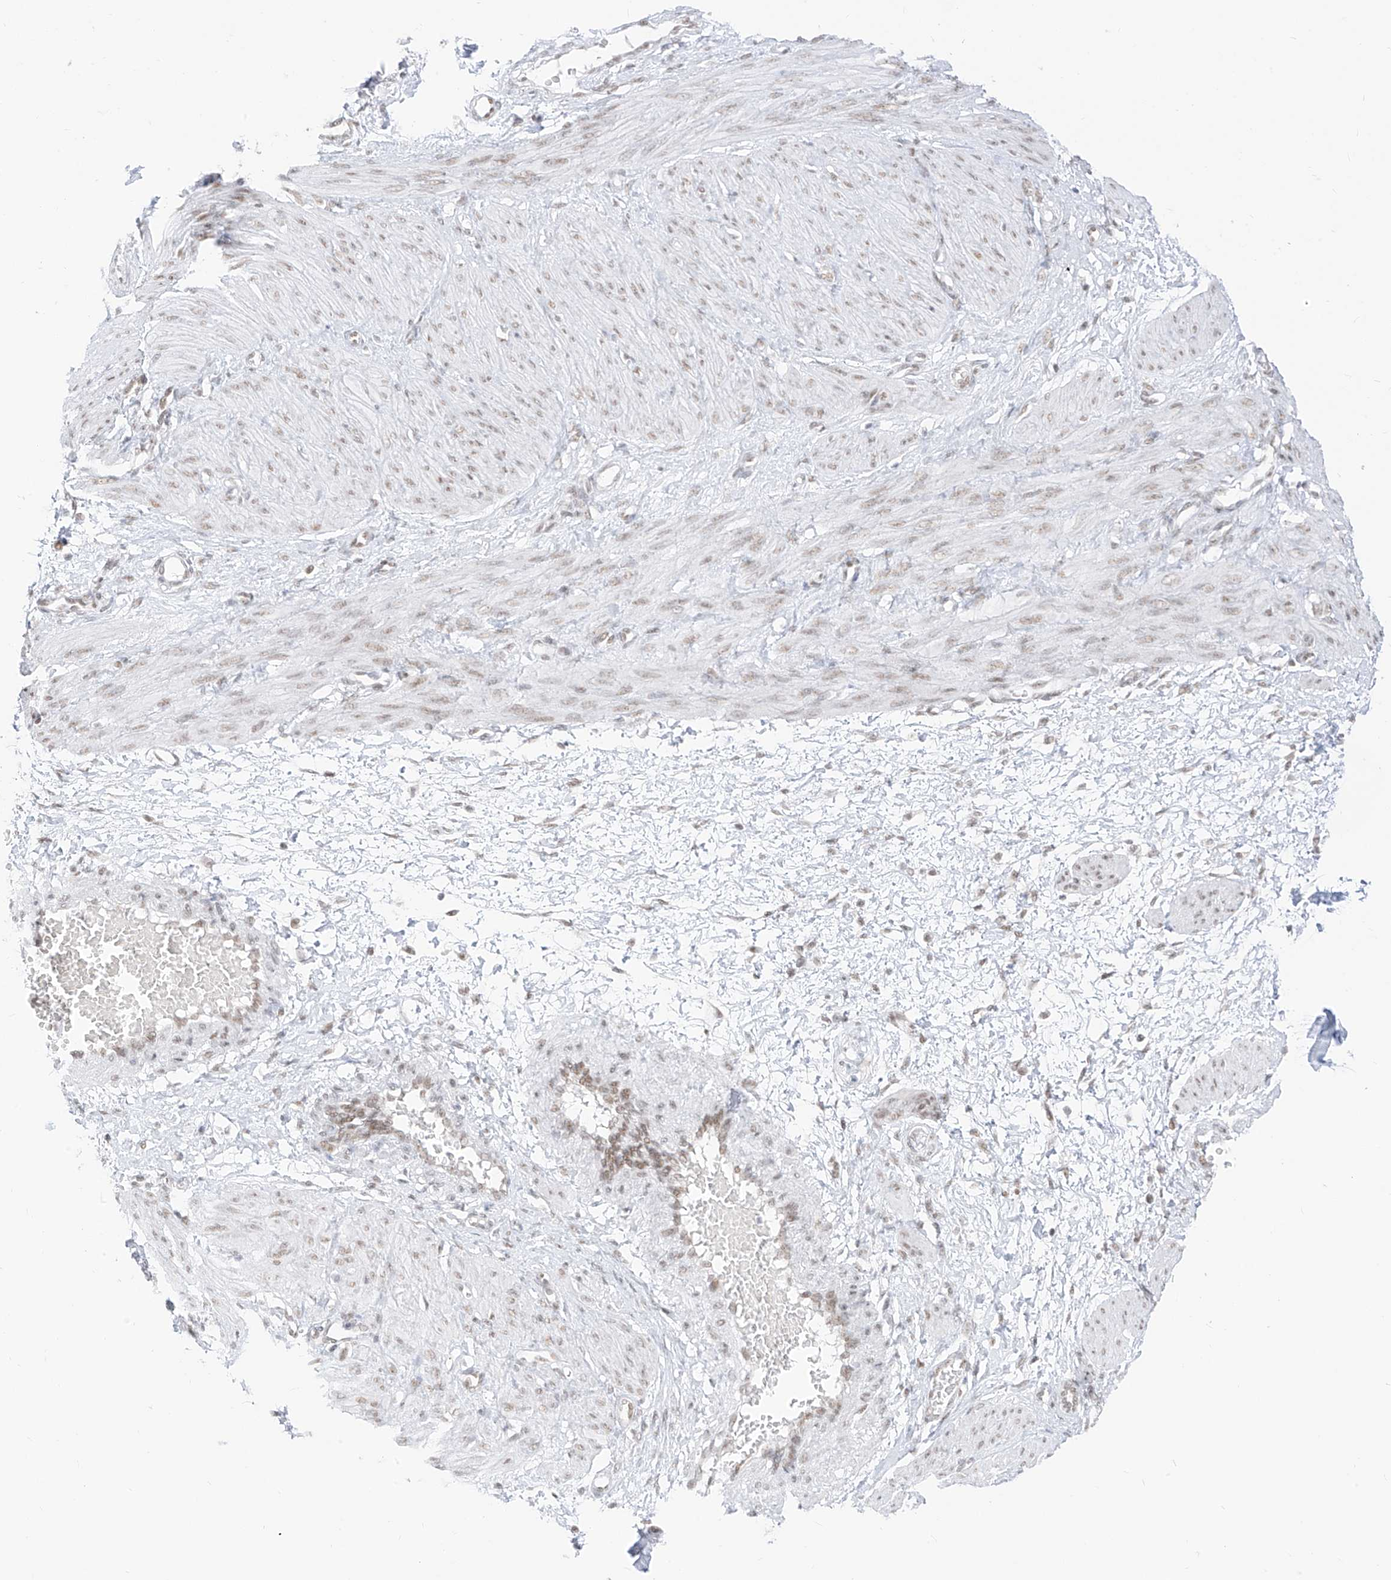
{"staining": {"intensity": "weak", "quantity": "25%-75%", "location": "nuclear"}, "tissue": "smooth muscle", "cell_type": "Smooth muscle cells", "image_type": "normal", "snomed": [{"axis": "morphology", "description": "Normal tissue, NOS"}, {"axis": "topography", "description": "Endometrium"}], "caption": "IHC photomicrograph of unremarkable smooth muscle: smooth muscle stained using immunohistochemistry shows low levels of weak protein expression localized specifically in the nuclear of smooth muscle cells, appearing as a nuclear brown color.", "gene": "SUPT5H", "patient": {"sex": "female", "age": 33}}